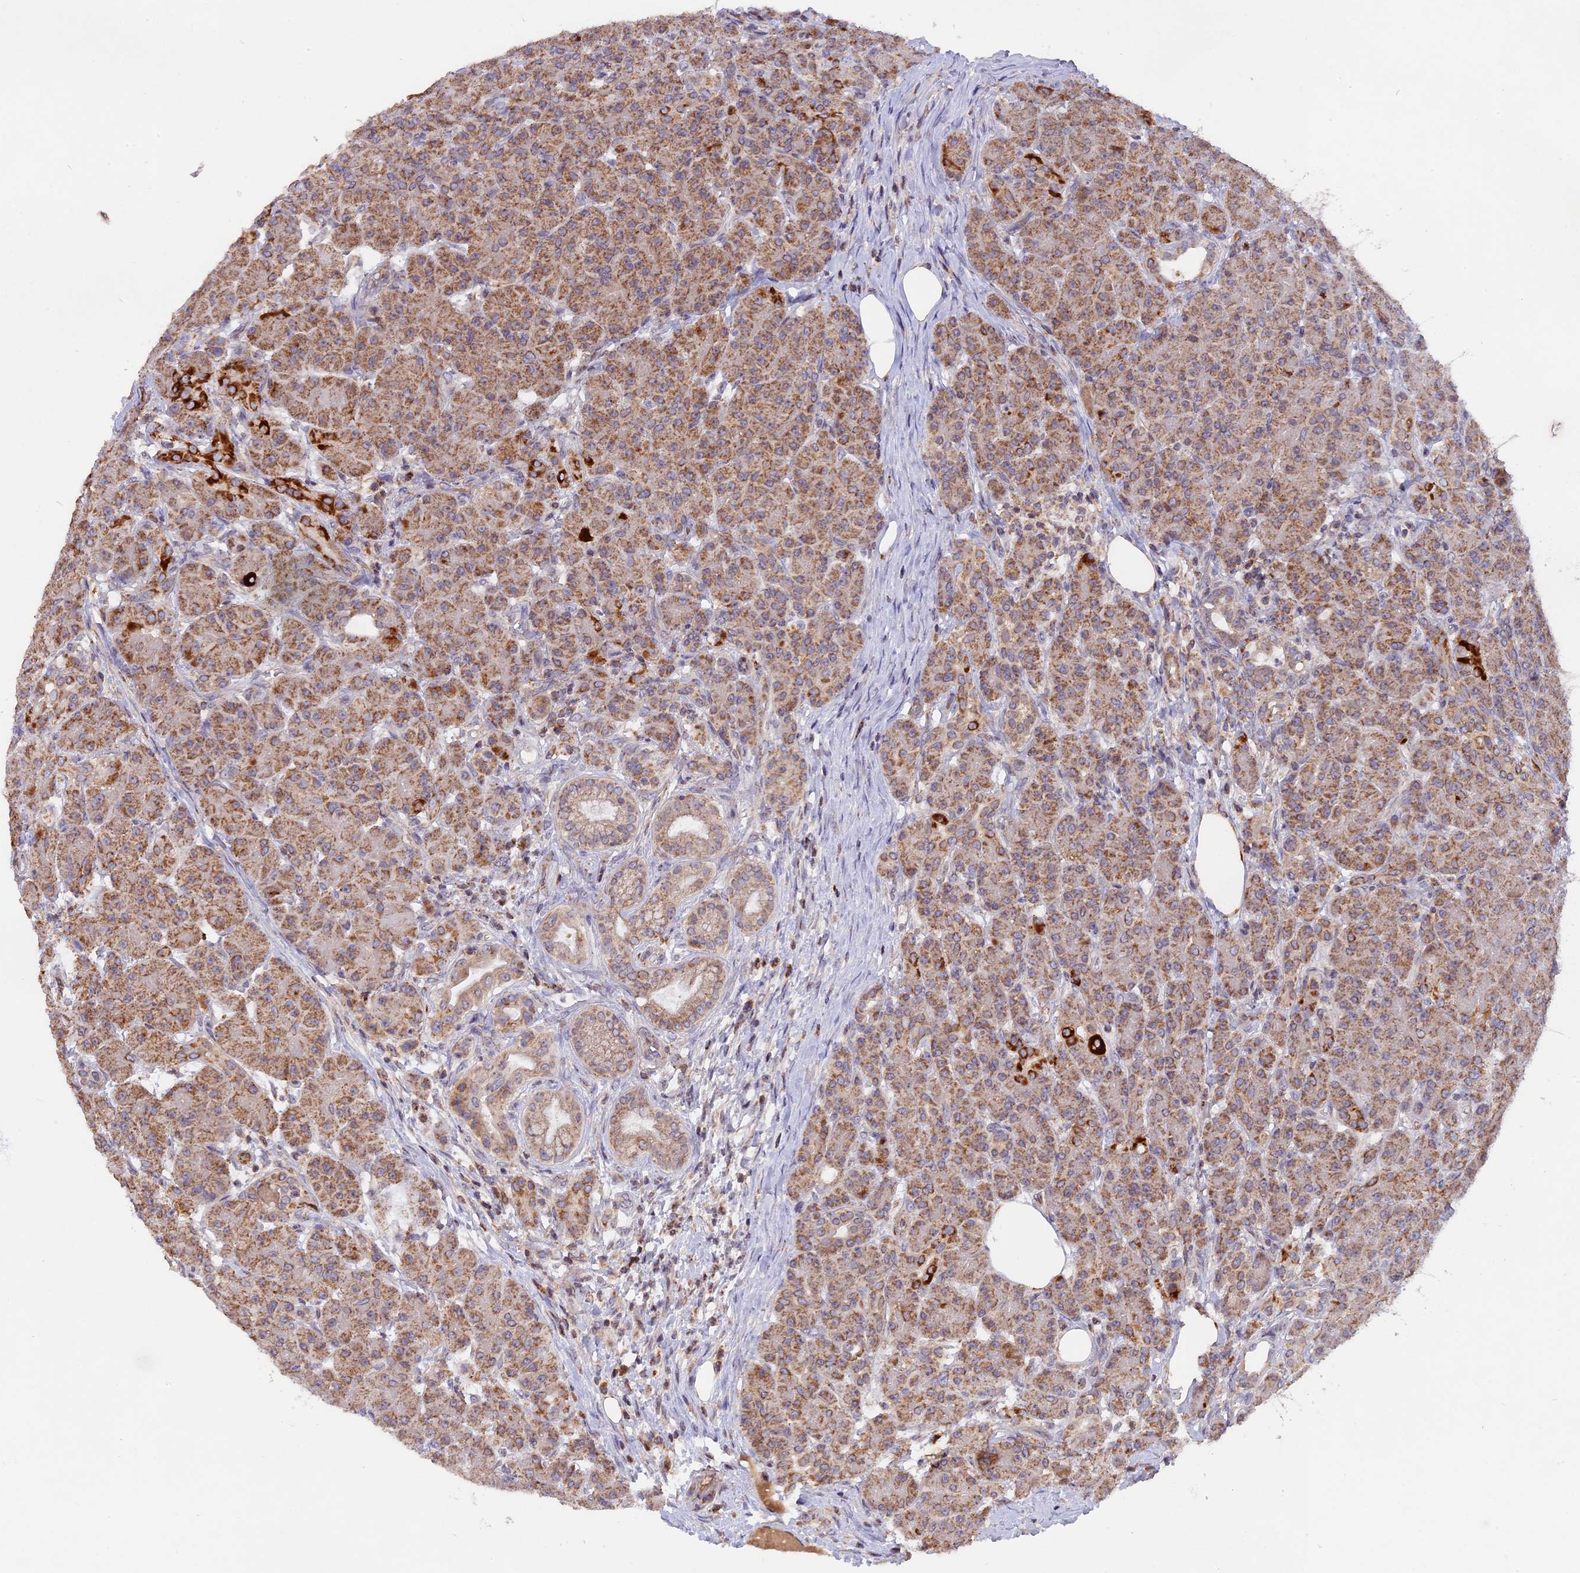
{"staining": {"intensity": "moderate", "quantity": ">75%", "location": "cytoplasmic/membranous"}, "tissue": "pancreas", "cell_type": "Exocrine glandular cells", "image_type": "normal", "snomed": [{"axis": "morphology", "description": "Normal tissue, NOS"}, {"axis": "topography", "description": "Pancreas"}], "caption": "Immunohistochemical staining of normal human pancreas reveals >75% levels of moderate cytoplasmic/membranous protein staining in approximately >75% of exocrine glandular cells.", "gene": "MPV17L", "patient": {"sex": "male", "age": 63}}